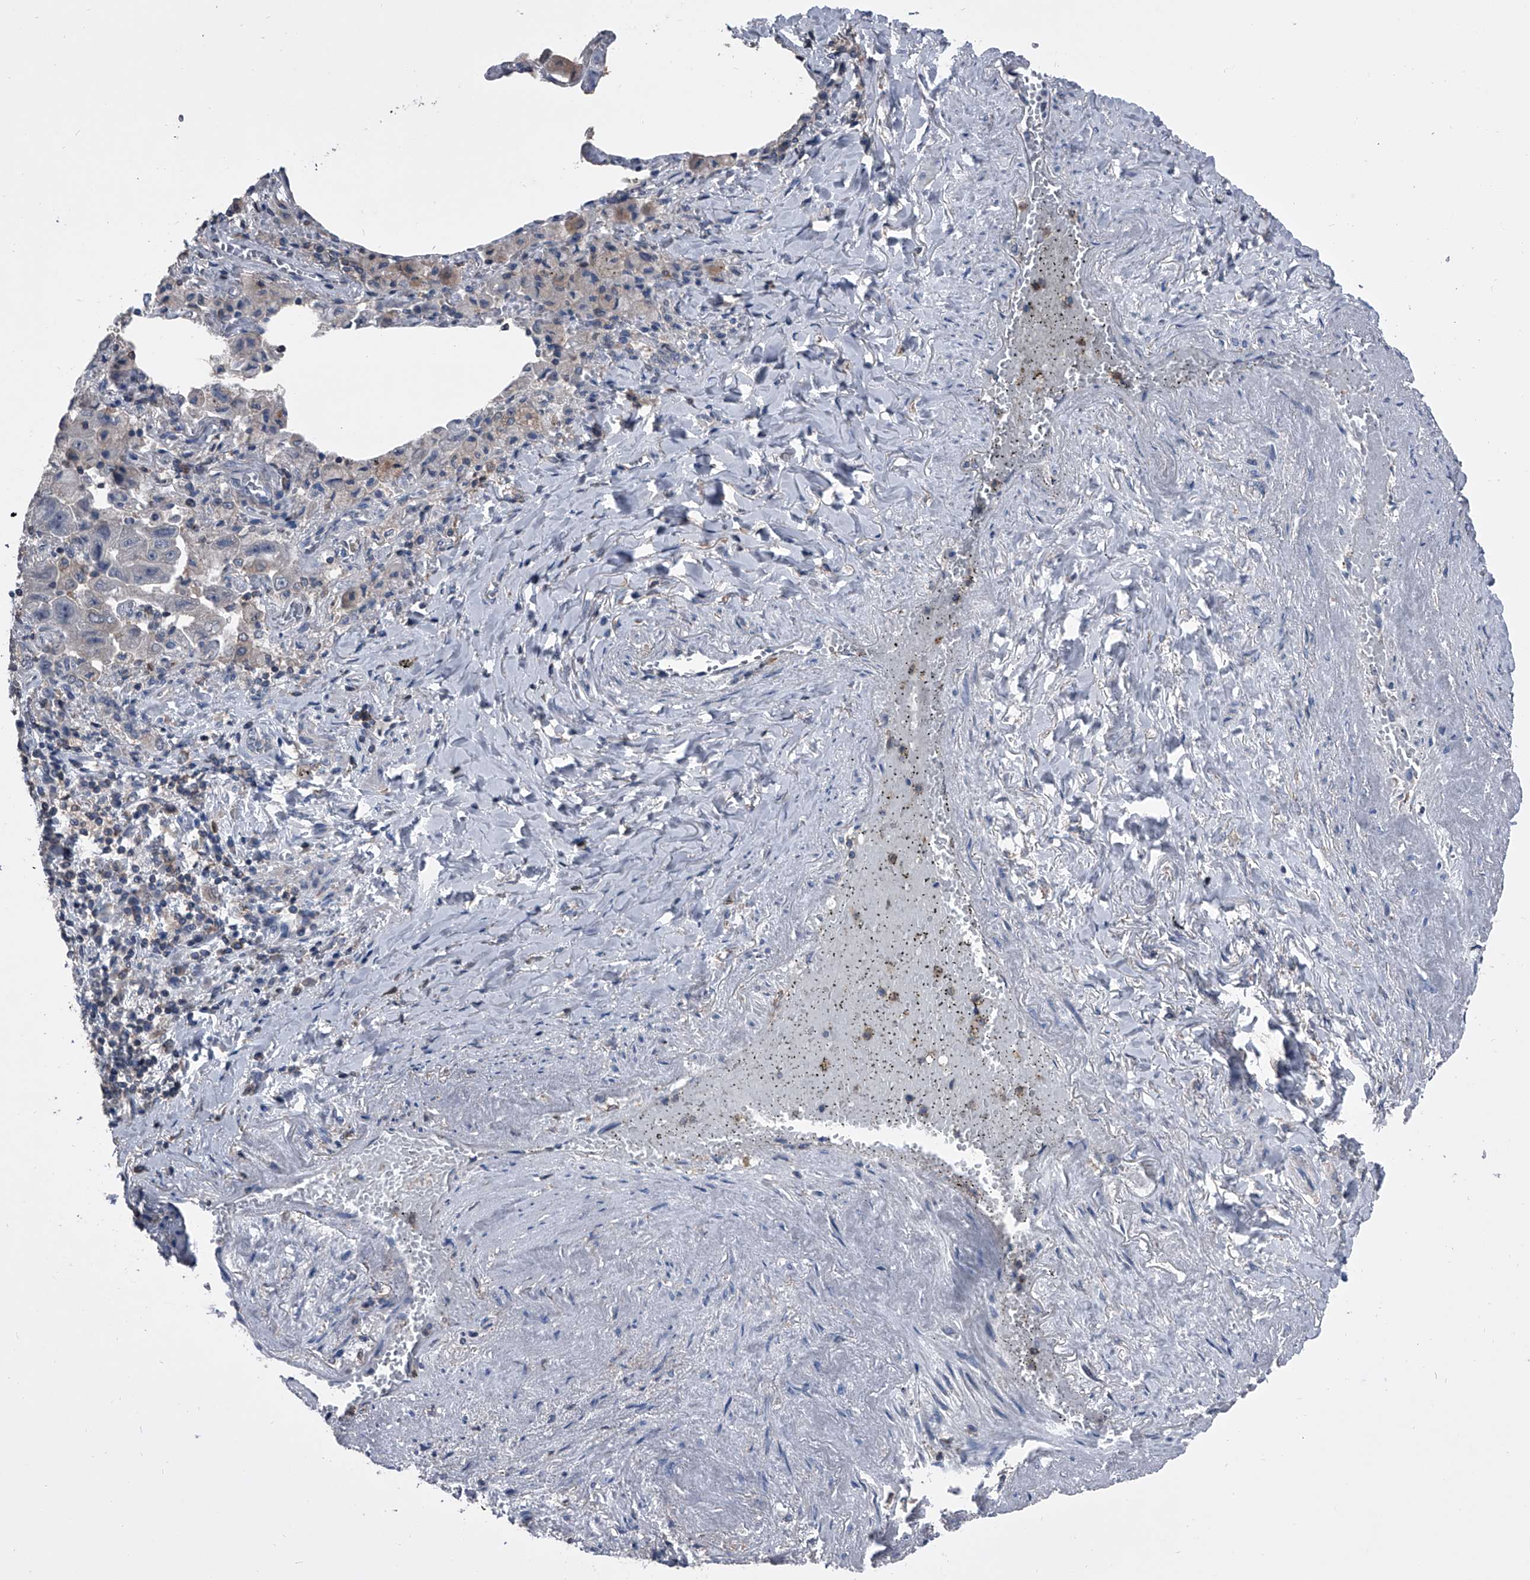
{"staining": {"intensity": "negative", "quantity": "none", "location": "none"}, "tissue": "lung cancer", "cell_type": "Tumor cells", "image_type": "cancer", "snomed": [{"axis": "morphology", "description": "Adenocarcinoma, NOS"}, {"axis": "topography", "description": "Lung"}], "caption": "Lung adenocarcinoma was stained to show a protein in brown. There is no significant expression in tumor cells.", "gene": "PIP5K1A", "patient": {"sex": "female", "age": 51}}